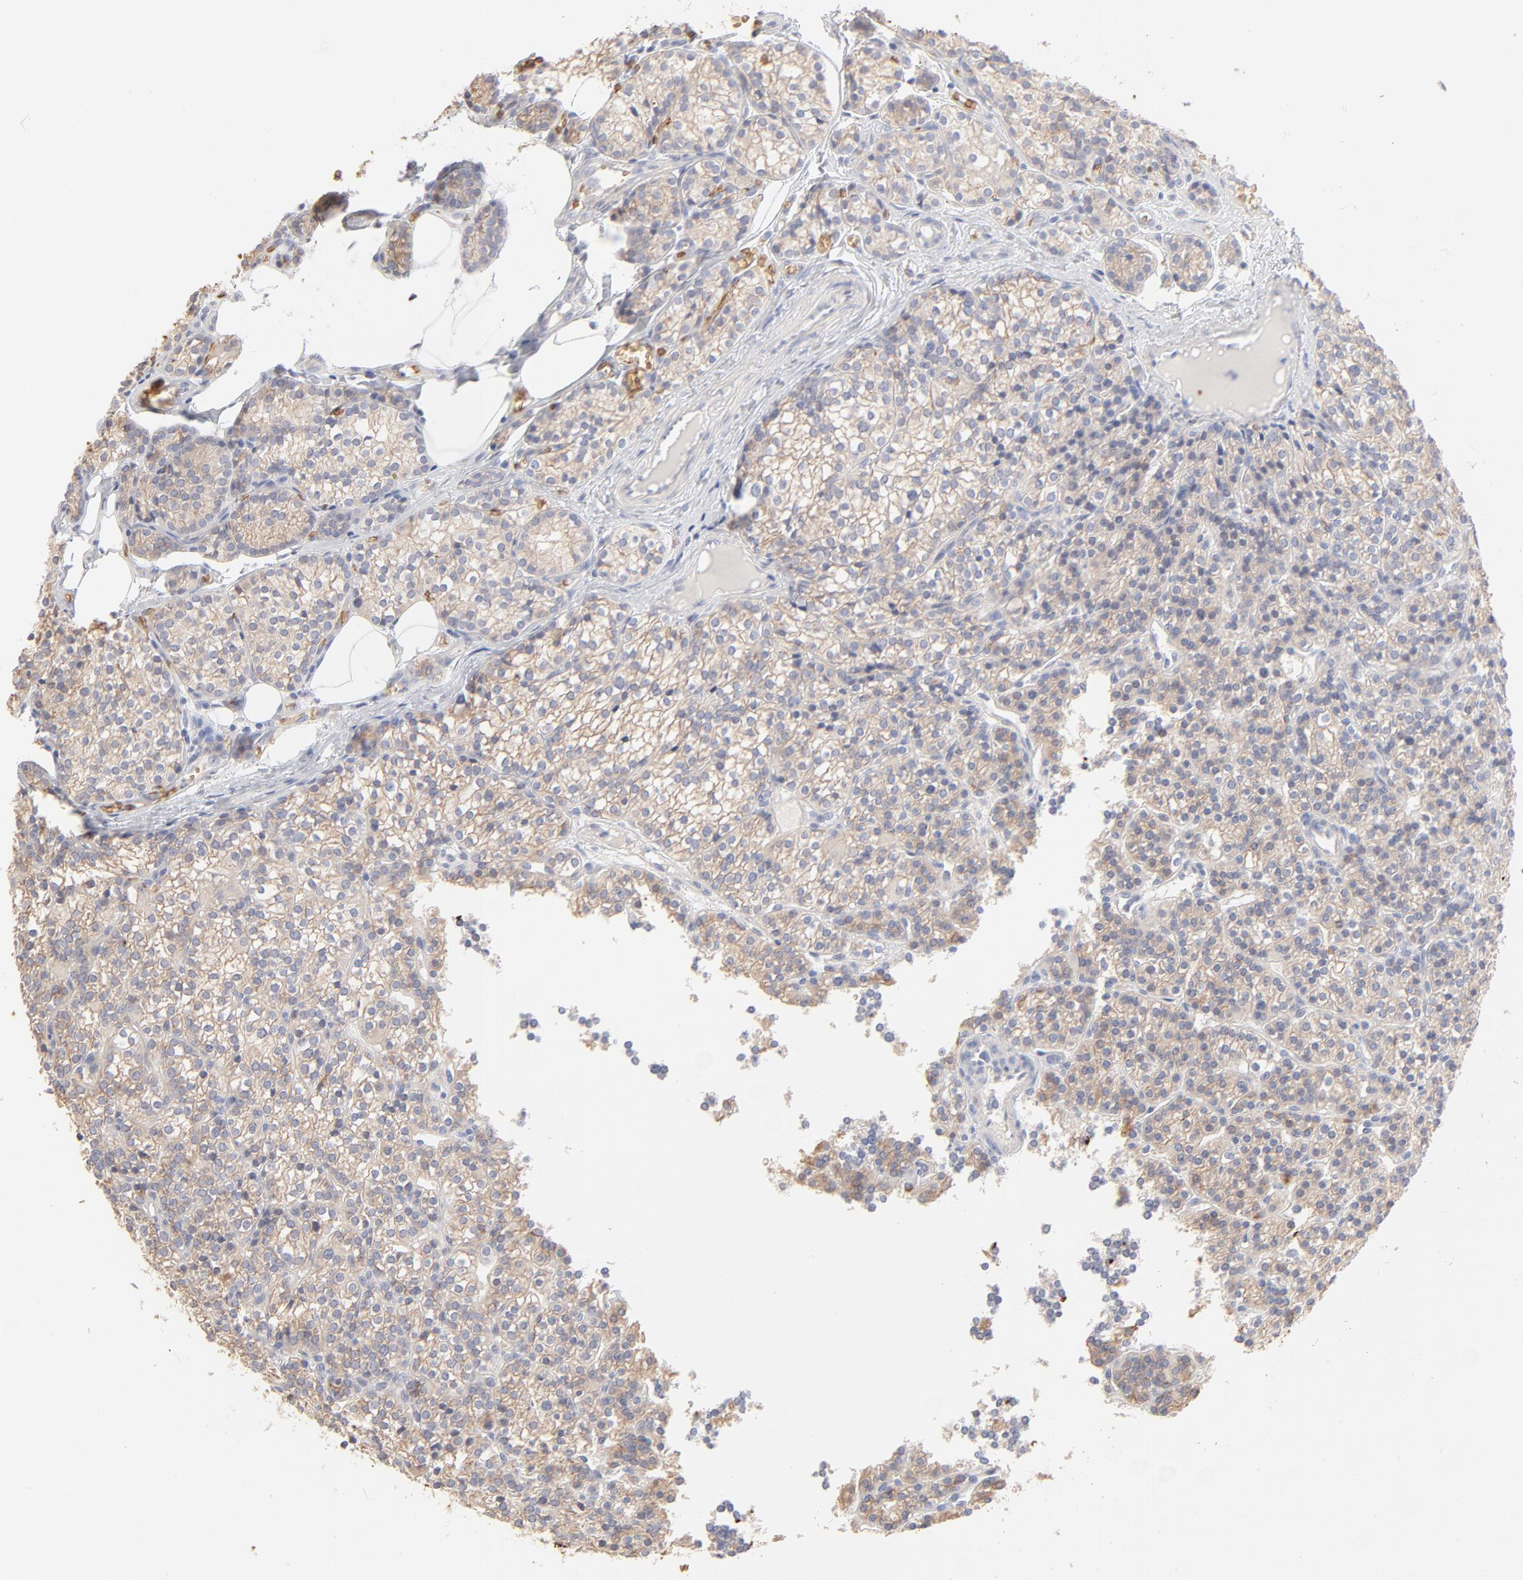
{"staining": {"intensity": "negative", "quantity": "none", "location": "none"}, "tissue": "parathyroid gland", "cell_type": "Glandular cells", "image_type": "normal", "snomed": [{"axis": "morphology", "description": "Normal tissue, NOS"}, {"axis": "topography", "description": "Parathyroid gland"}], "caption": "There is no significant staining in glandular cells of parathyroid gland. (Immunohistochemistry (ihc), brightfield microscopy, high magnification).", "gene": "SPTB", "patient": {"sex": "female", "age": 50}}